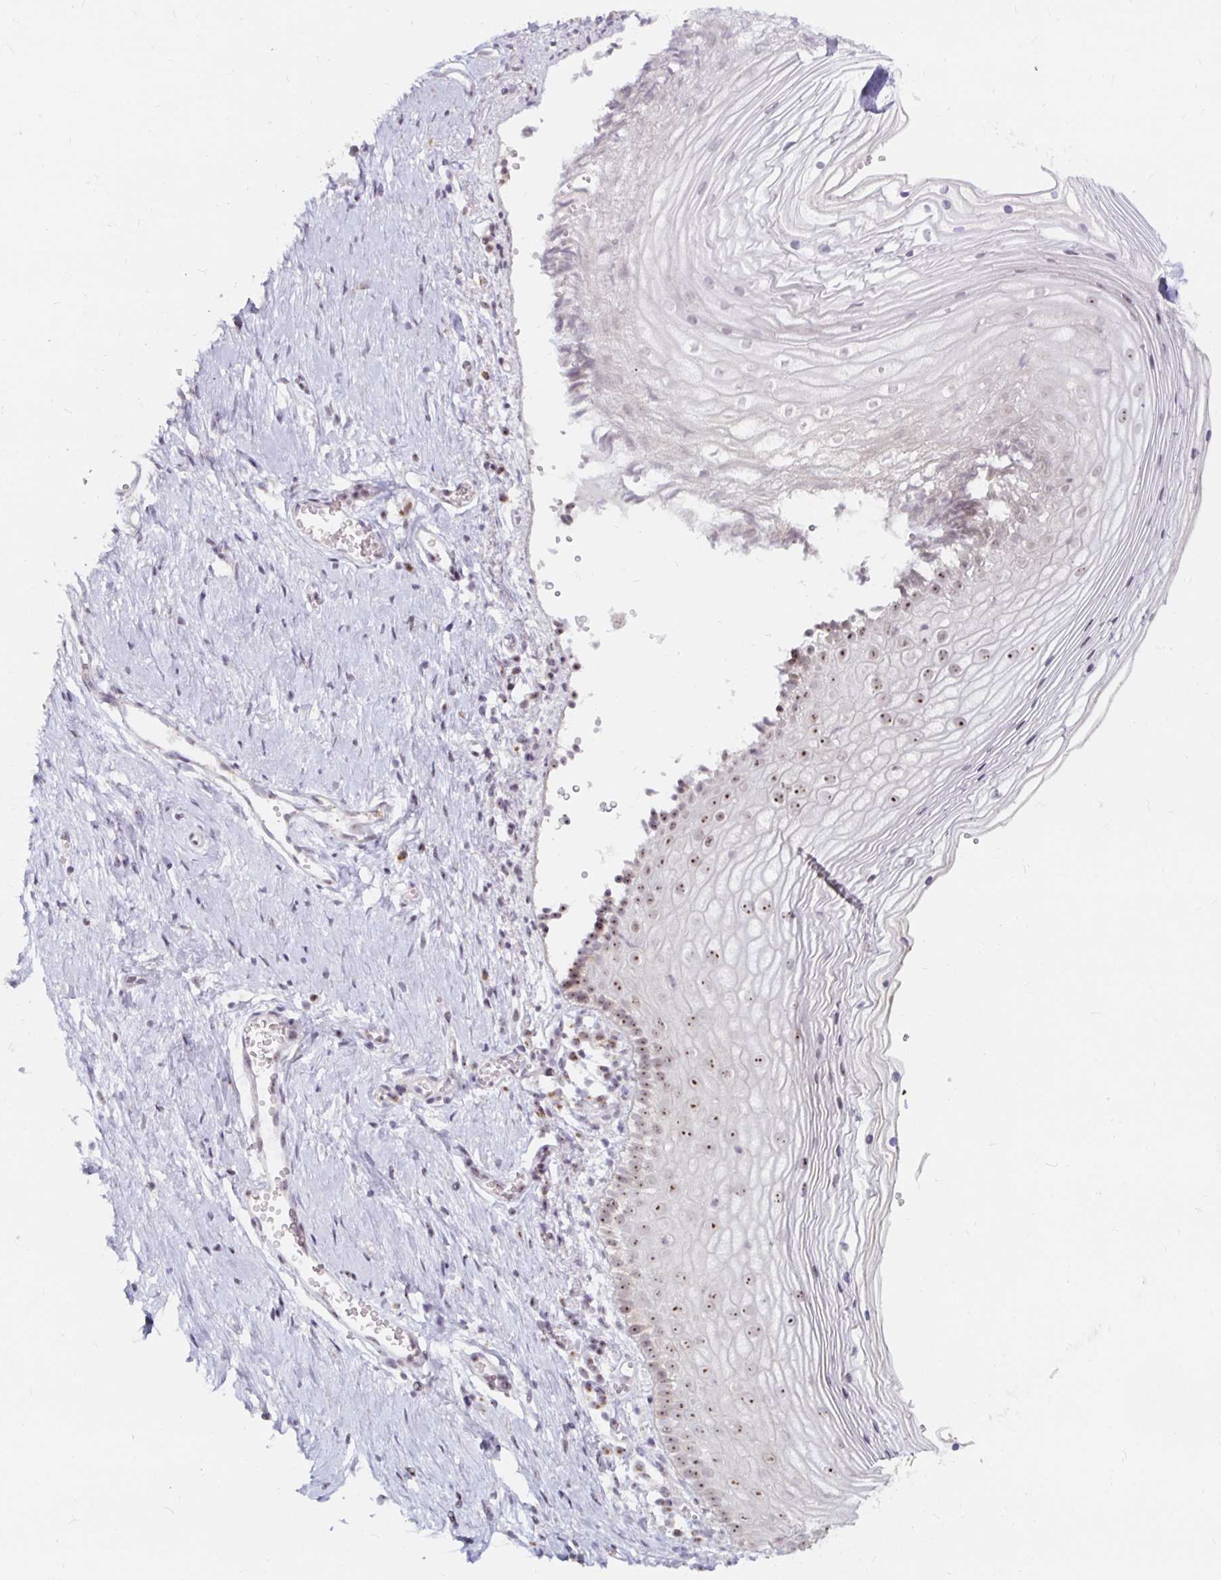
{"staining": {"intensity": "moderate", "quantity": "25%-75%", "location": "nuclear"}, "tissue": "vagina", "cell_type": "Squamous epithelial cells", "image_type": "normal", "snomed": [{"axis": "morphology", "description": "Normal tissue, NOS"}, {"axis": "topography", "description": "Vagina"}], "caption": "About 25%-75% of squamous epithelial cells in normal vagina demonstrate moderate nuclear protein expression as visualized by brown immunohistochemical staining.", "gene": "NUP85", "patient": {"sex": "female", "age": 56}}